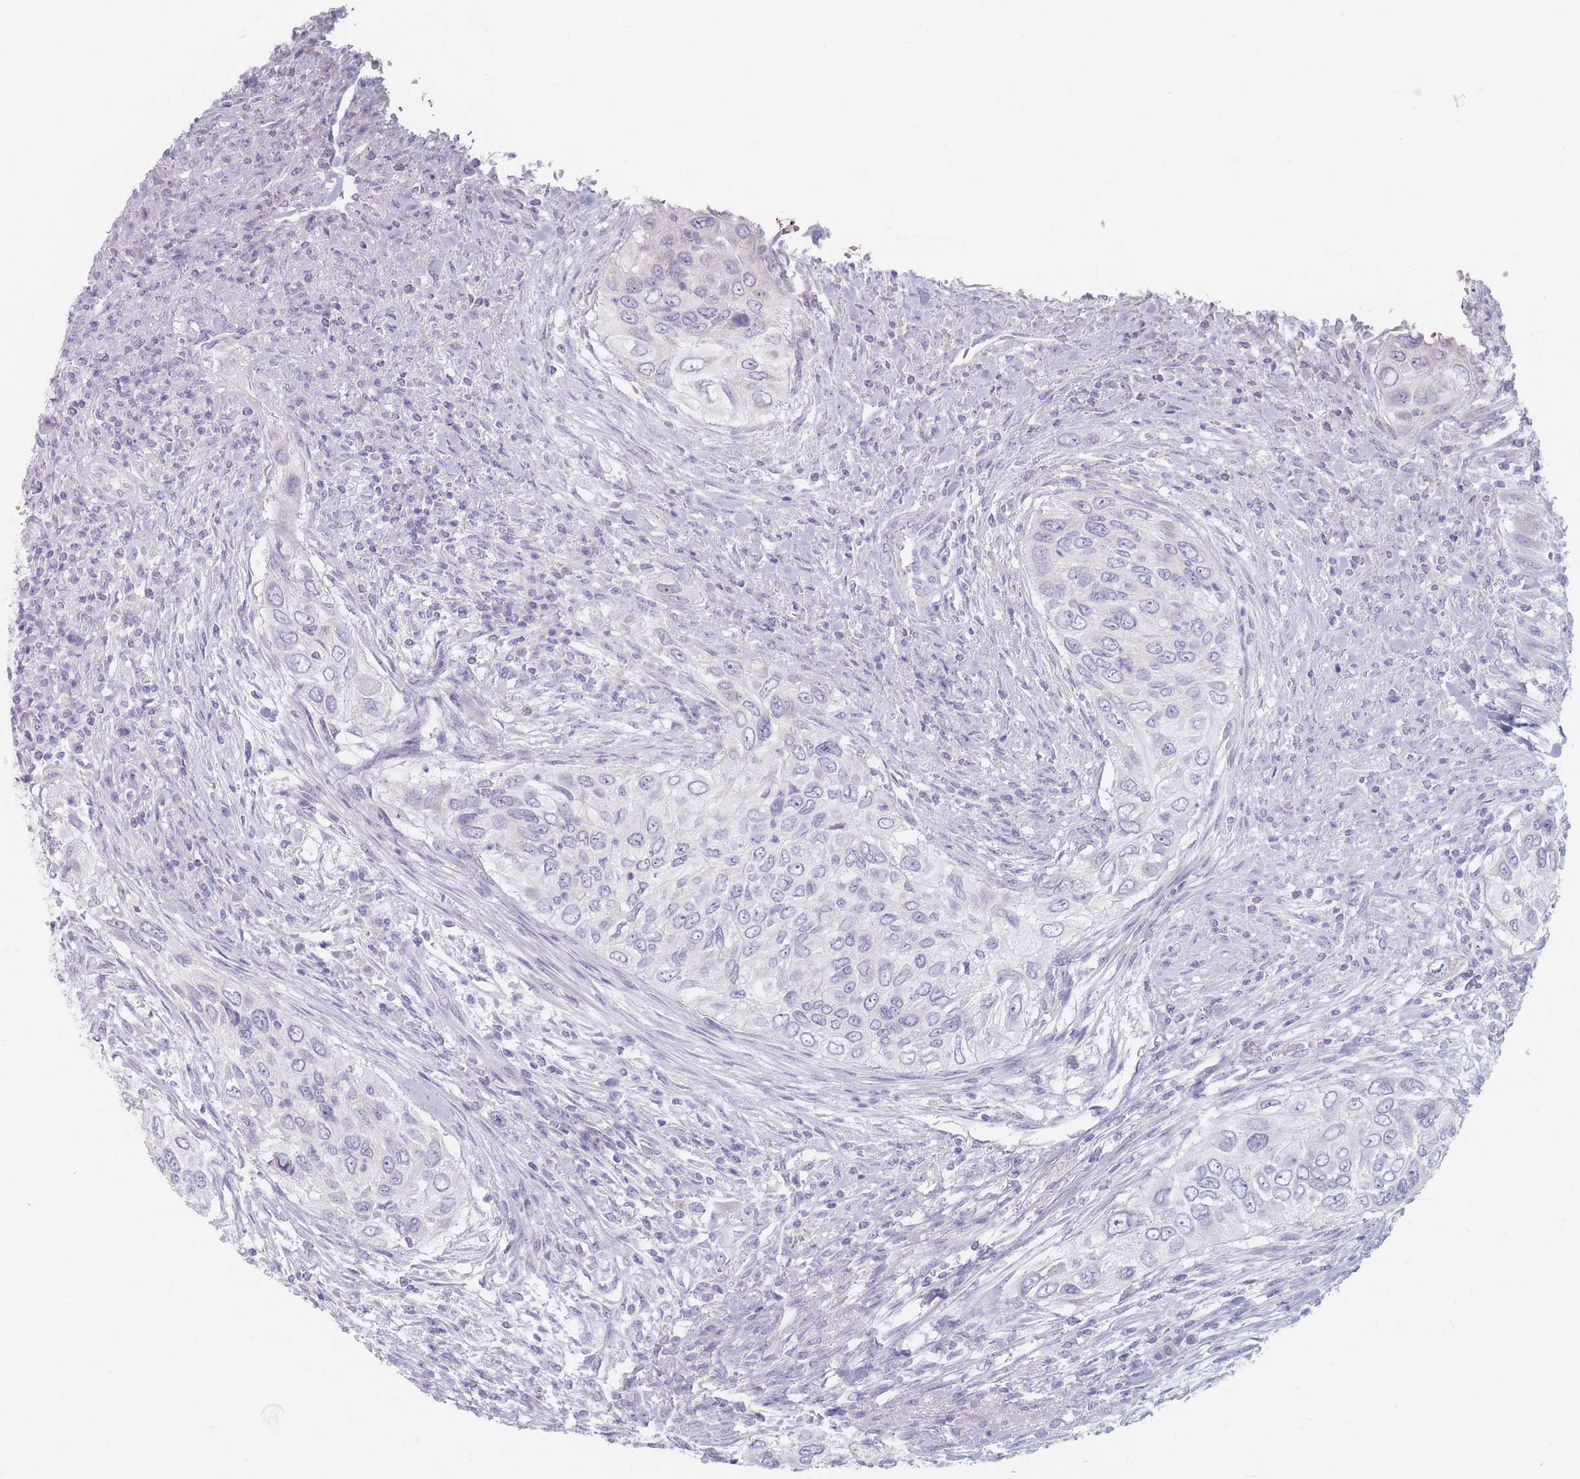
{"staining": {"intensity": "negative", "quantity": "none", "location": "none"}, "tissue": "urothelial cancer", "cell_type": "Tumor cells", "image_type": "cancer", "snomed": [{"axis": "morphology", "description": "Urothelial carcinoma, High grade"}, {"axis": "topography", "description": "Urinary bladder"}], "caption": "Immunohistochemical staining of human urothelial cancer demonstrates no significant staining in tumor cells. (Brightfield microscopy of DAB immunohistochemistry (IHC) at high magnification).", "gene": "PIGM", "patient": {"sex": "female", "age": 60}}